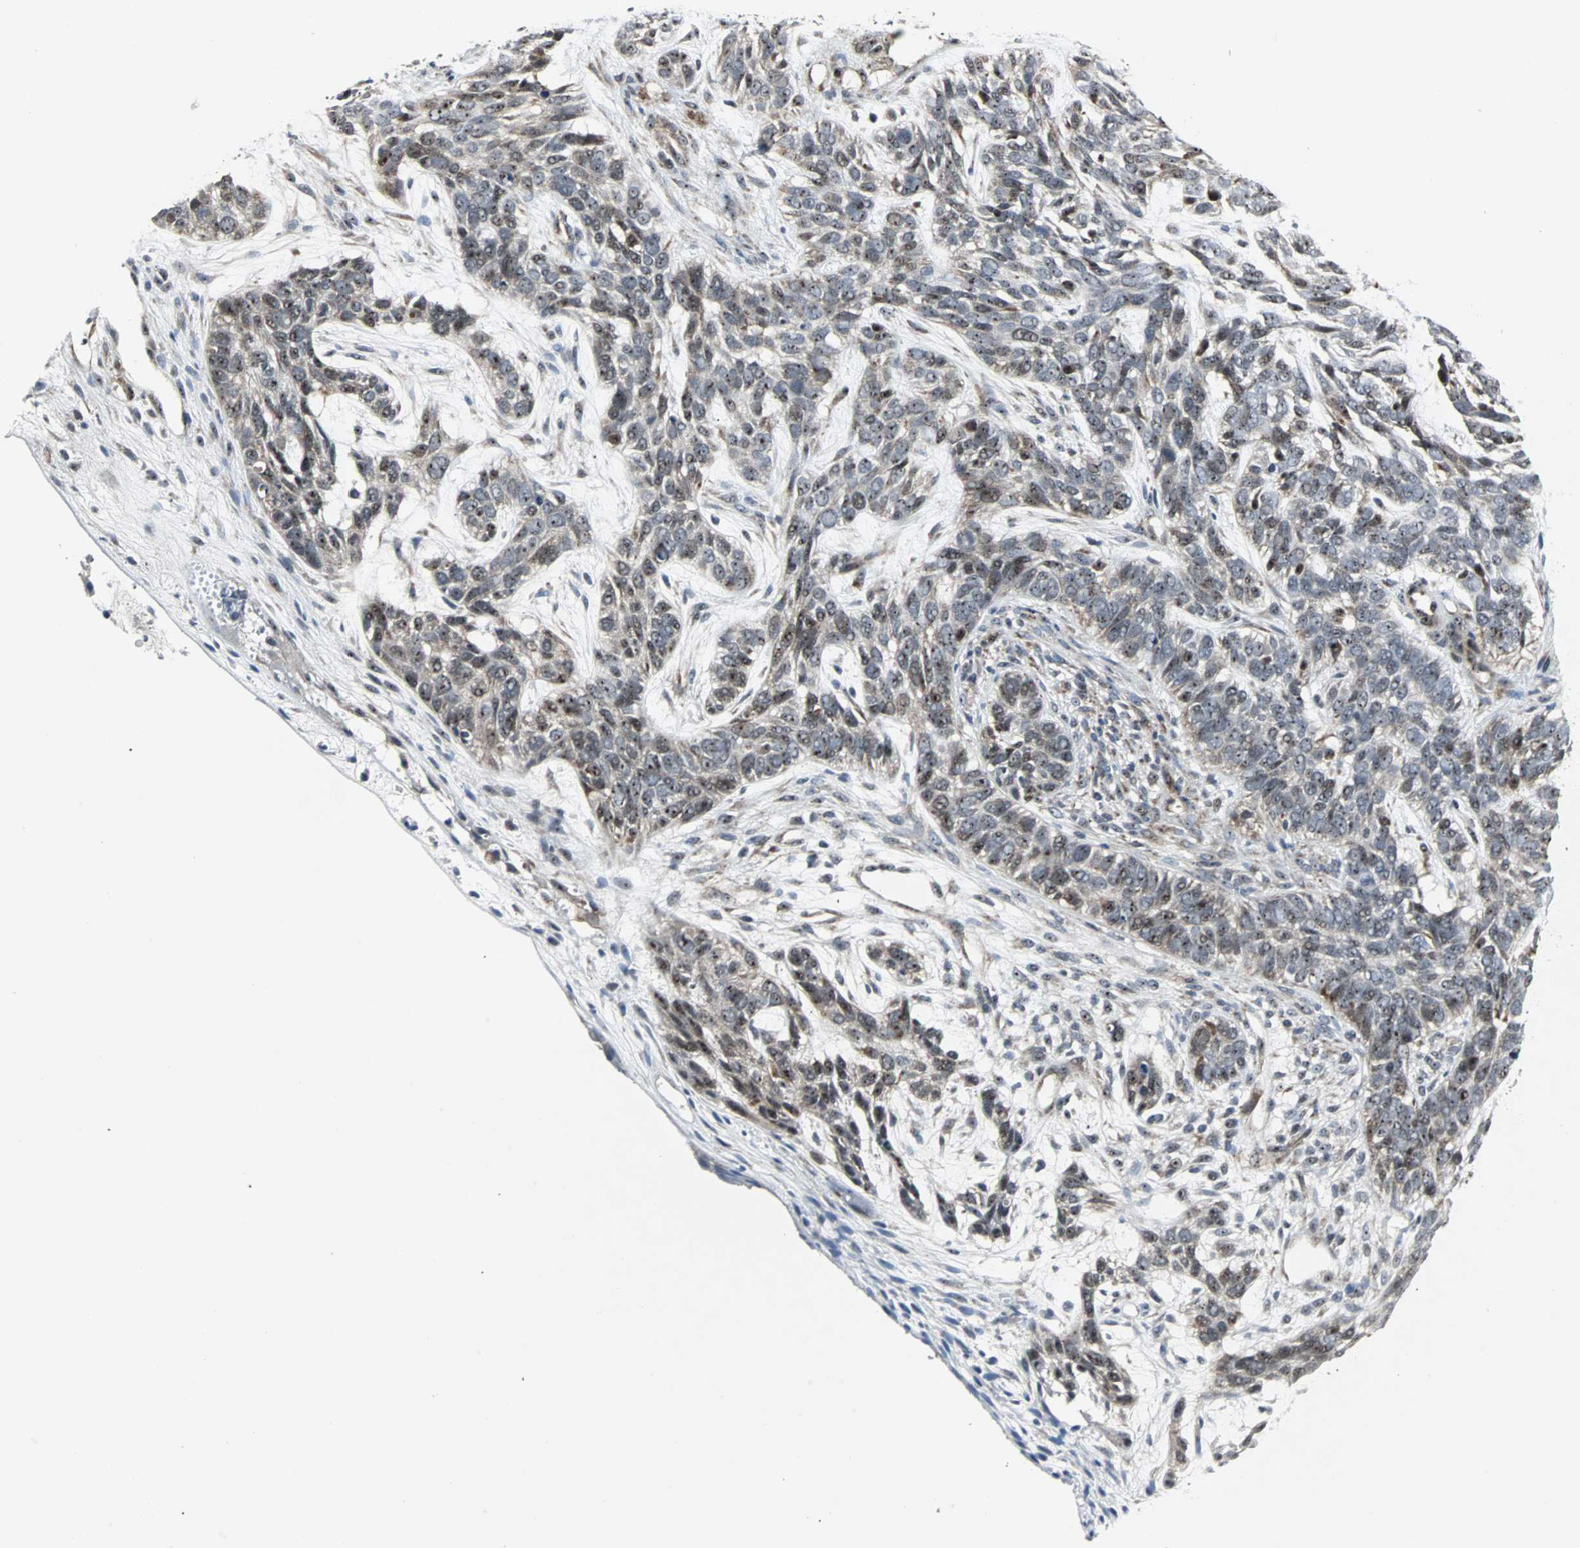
{"staining": {"intensity": "weak", "quantity": "<25%", "location": "cytoplasmic/membranous"}, "tissue": "skin cancer", "cell_type": "Tumor cells", "image_type": "cancer", "snomed": [{"axis": "morphology", "description": "Basal cell carcinoma"}, {"axis": "topography", "description": "Skin"}], "caption": "Protein analysis of skin basal cell carcinoma shows no significant positivity in tumor cells.", "gene": "MRPL40", "patient": {"sex": "male", "age": 87}}